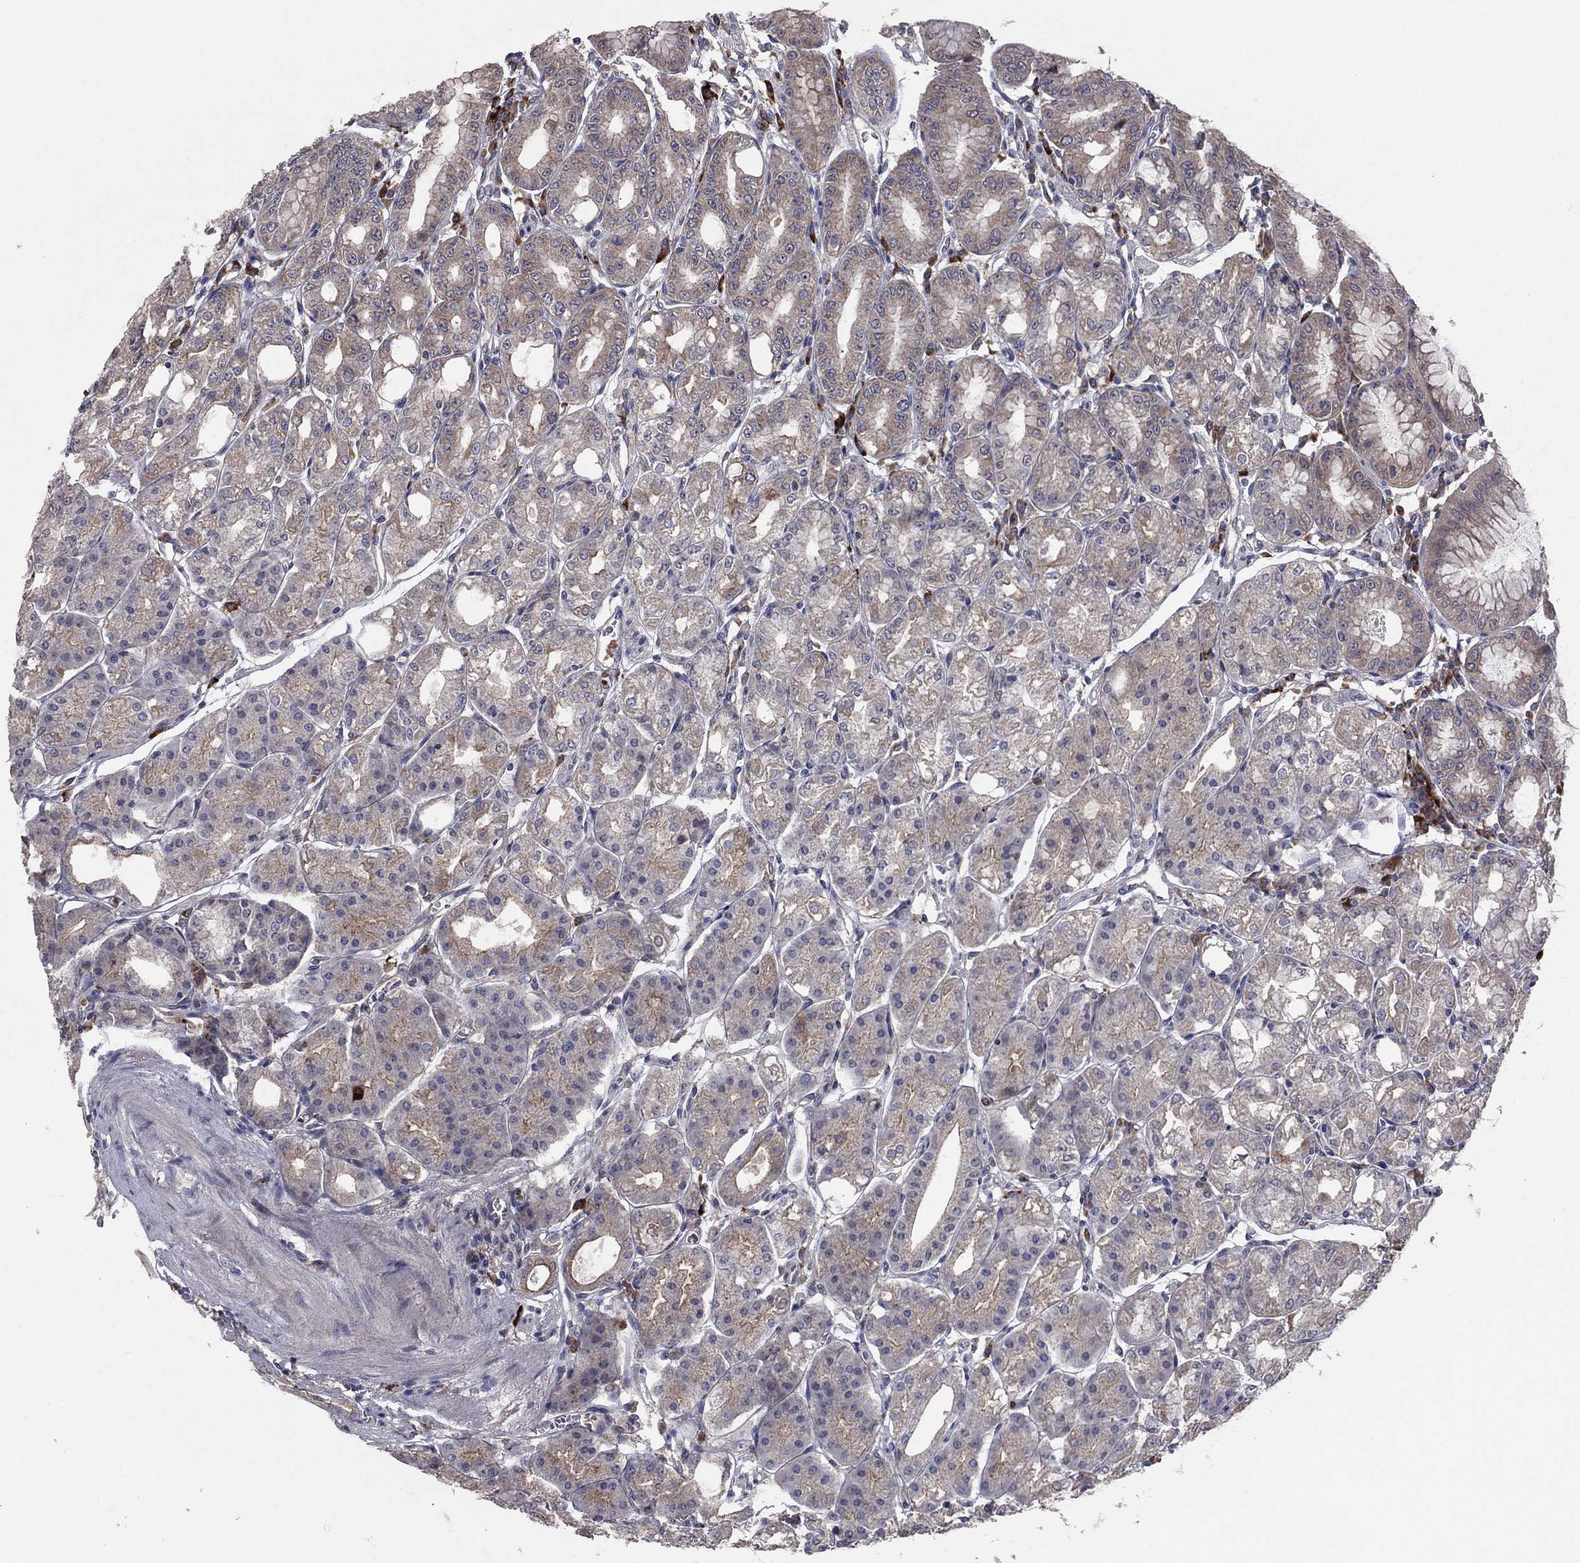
{"staining": {"intensity": "weak", "quantity": "25%-75%", "location": "cytoplasmic/membranous"}, "tissue": "stomach", "cell_type": "Glandular cells", "image_type": "normal", "snomed": [{"axis": "morphology", "description": "Normal tissue, NOS"}, {"axis": "topography", "description": "Stomach, lower"}], "caption": "DAB (3,3'-diaminobenzidine) immunohistochemical staining of benign human stomach exhibits weak cytoplasmic/membranous protein expression in approximately 25%-75% of glandular cells. Ihc stains the protein in brown and the nuclei are stained blue.", "gene": "MEA1", "patient": {"sex": "male", "age": 71}}